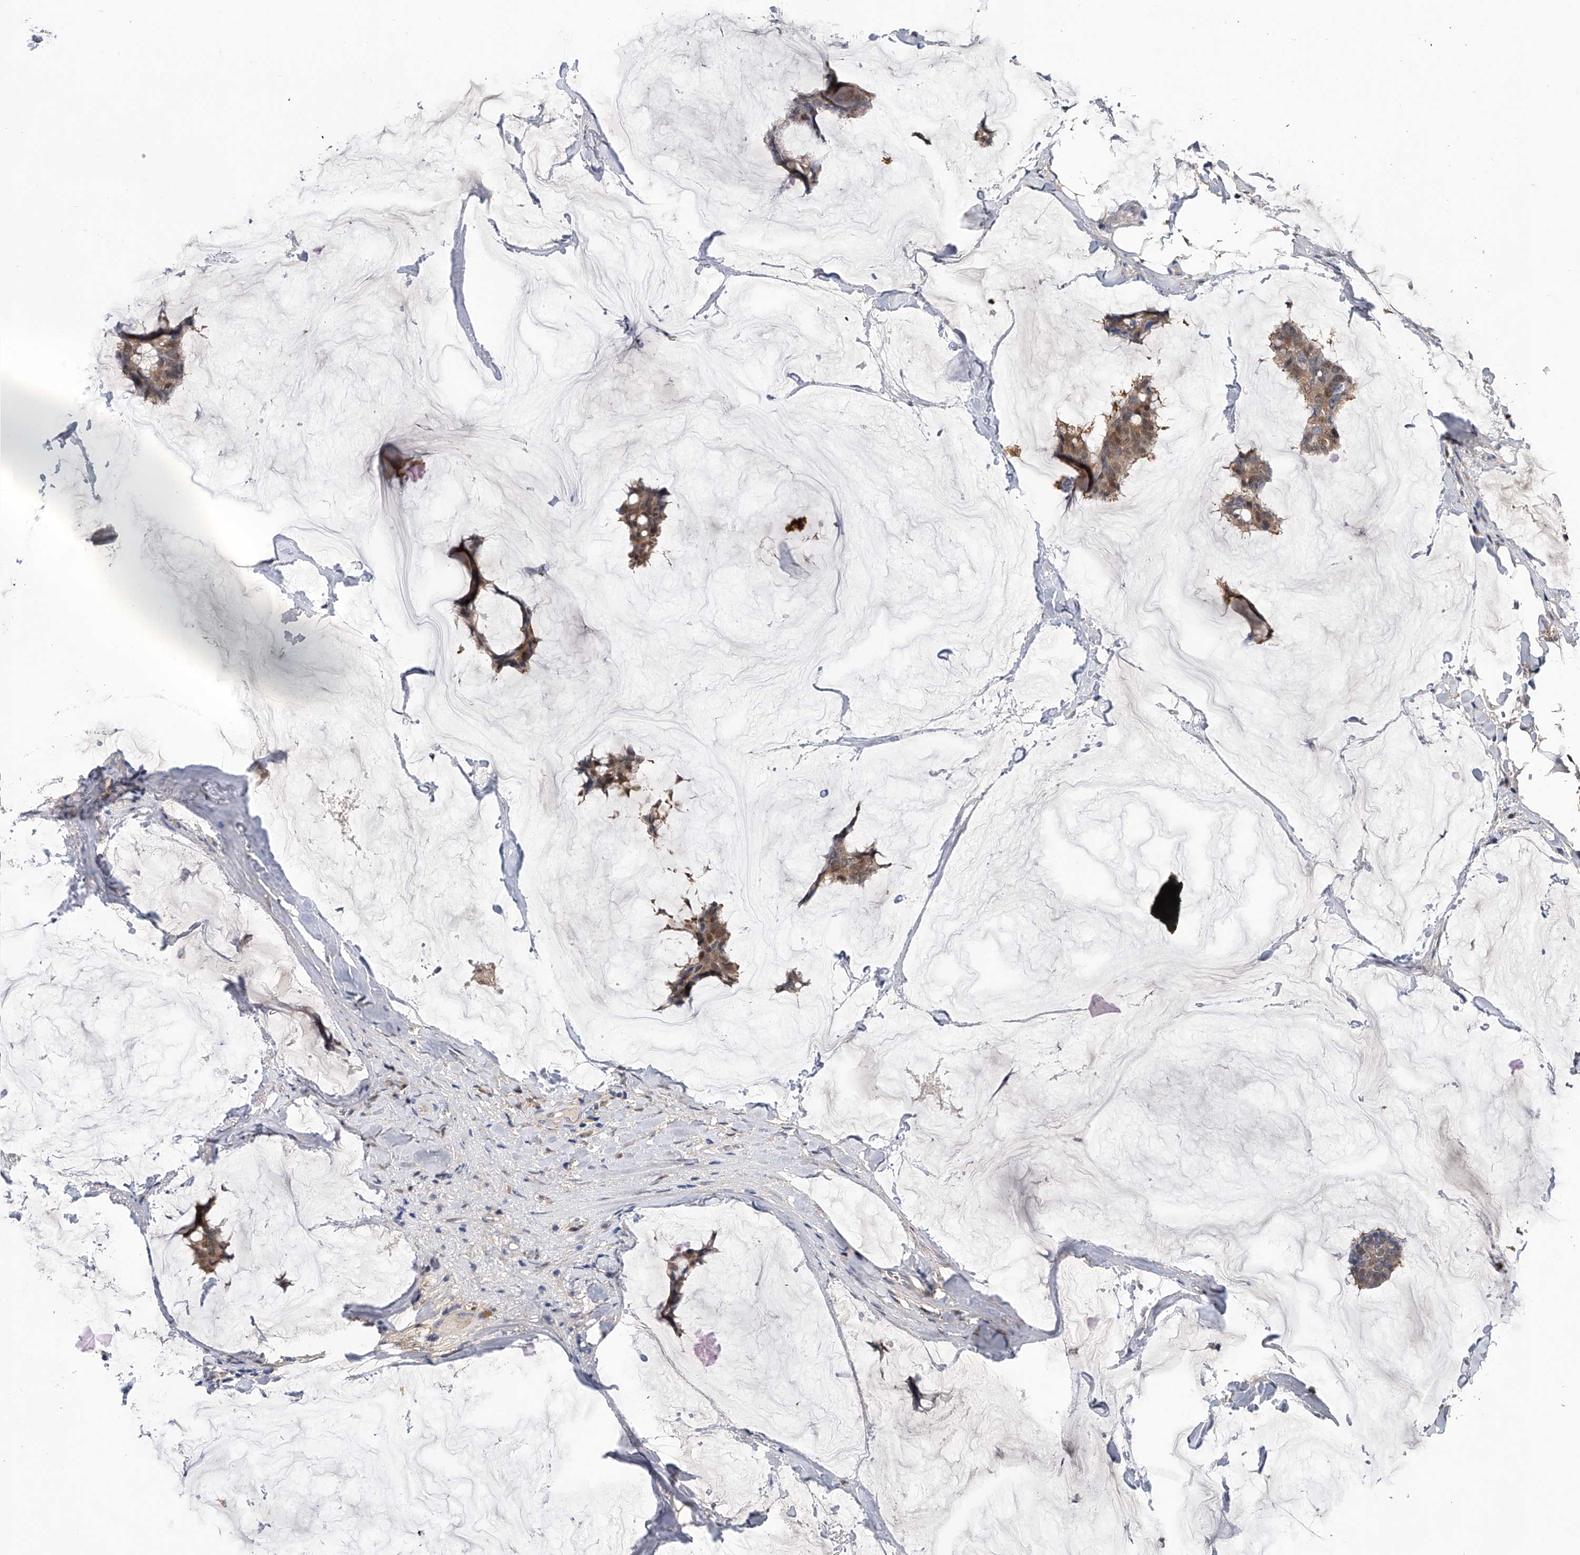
{"staining": {"intensity": "weak", "quantity": "25%-75%", "location": "cytoplasmic/membranous"}, "tissue": "breast cancer", "cell_type": "Tumor cells", "image_type": "cancer", "snomed": [{"axis": "morphology", "description": "Duct carcinoma"}, {"axis": "topography", "description": "Breast"}], "caption": "A low amount of weak cytoplasmic/membranous staining is identified in about 25%-75% of tumor cells in breast cancer (intraductal carcinoma) tissue.", "gene": "PGM3", "patient": {"sex": "female", "age": 93}}